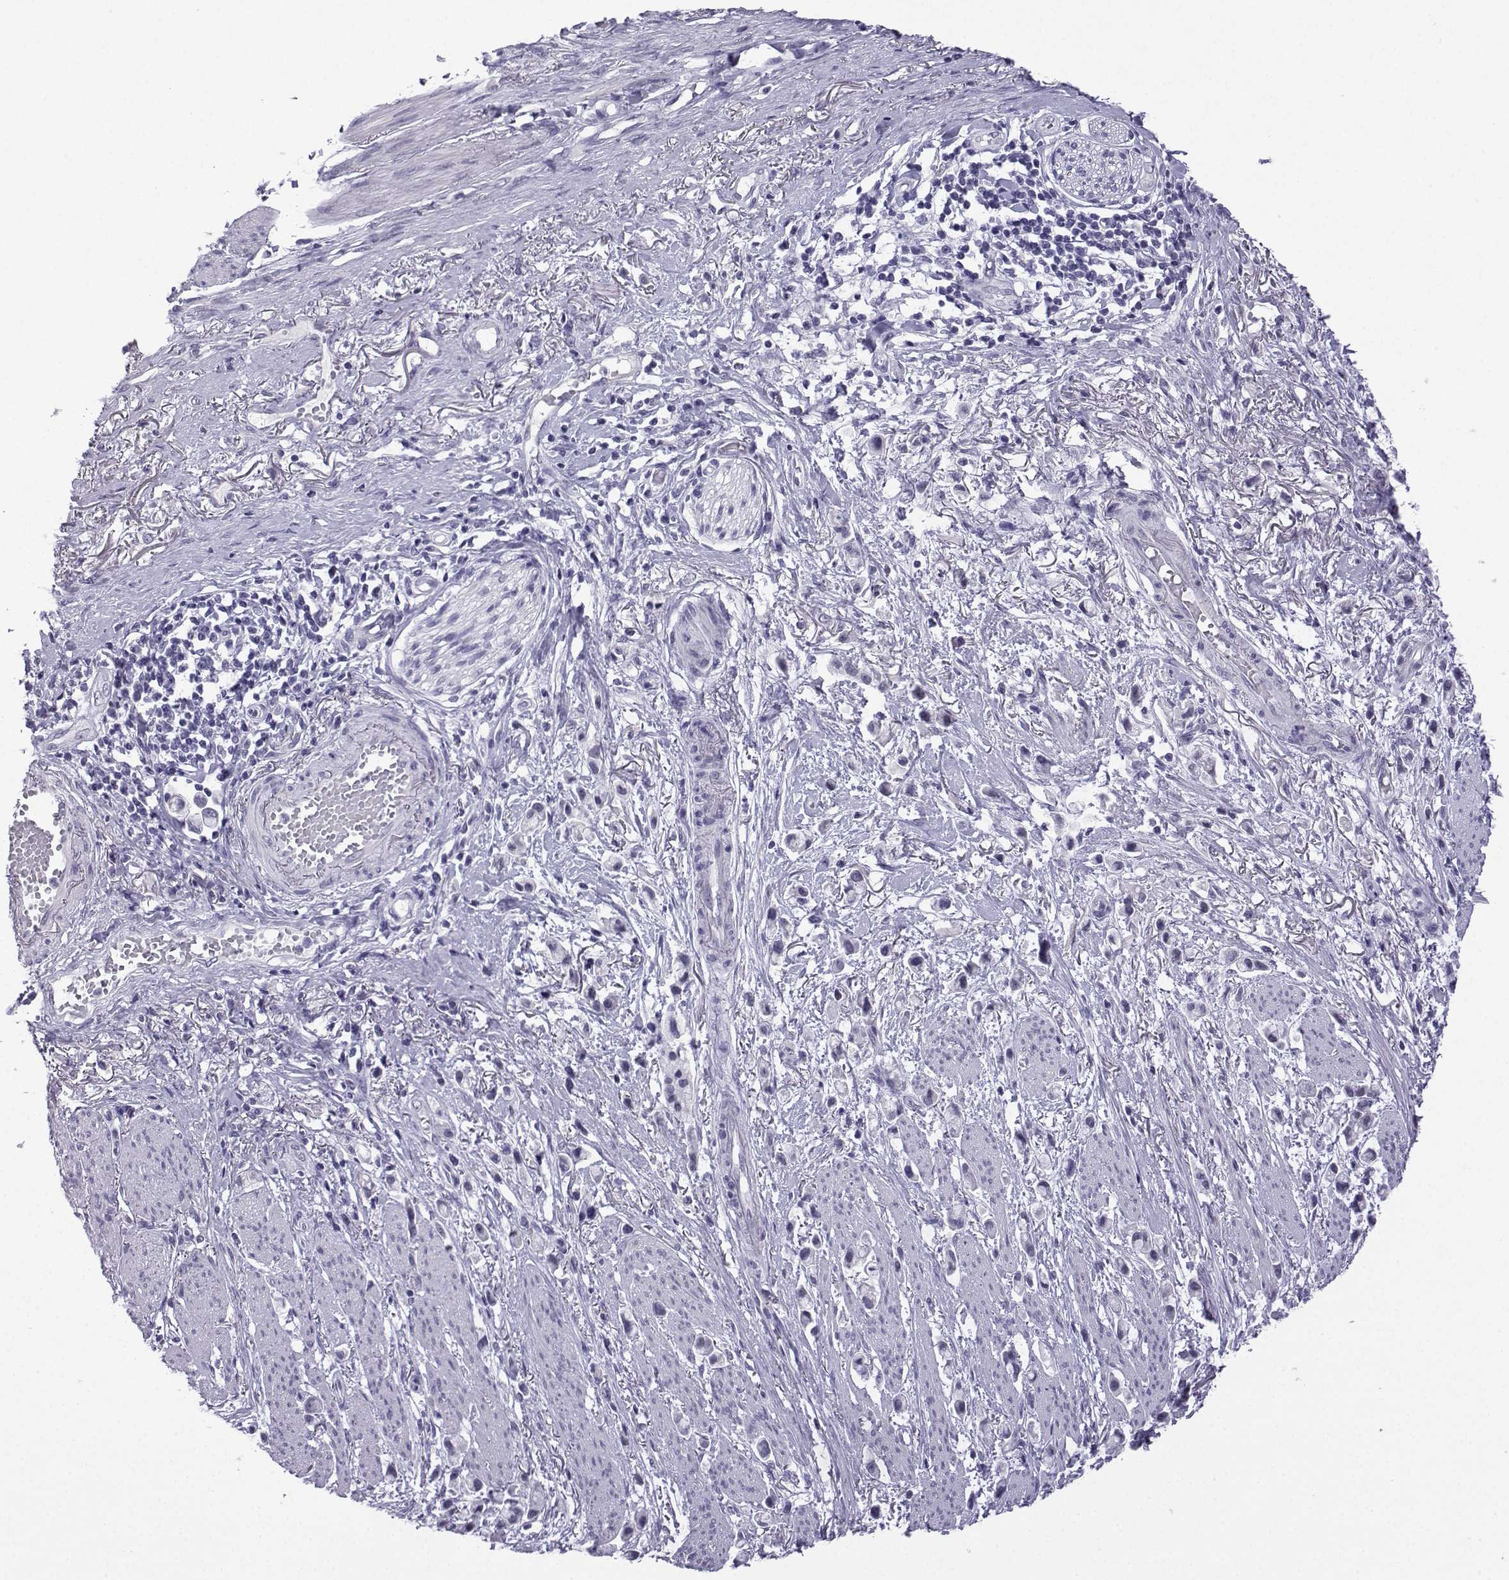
{"staining": {"intensity": "negative", "quantity": "none", "location": "none"}, "tissue": "stomach cancer", "cell_type": "Tumor cells", "image_type": "cancer", "snomed": [{"axis": "morphology", "description": "Adenocarcinoma, NOS"}, {"axis": "topography", "description": "Stomach"}], "caption": "The micrograph exhibits no significant staining in tumor cells of stomach adenocarcinoma.", "gene": "MRGBP", "patient": {"sex": "female", "age": 81}}